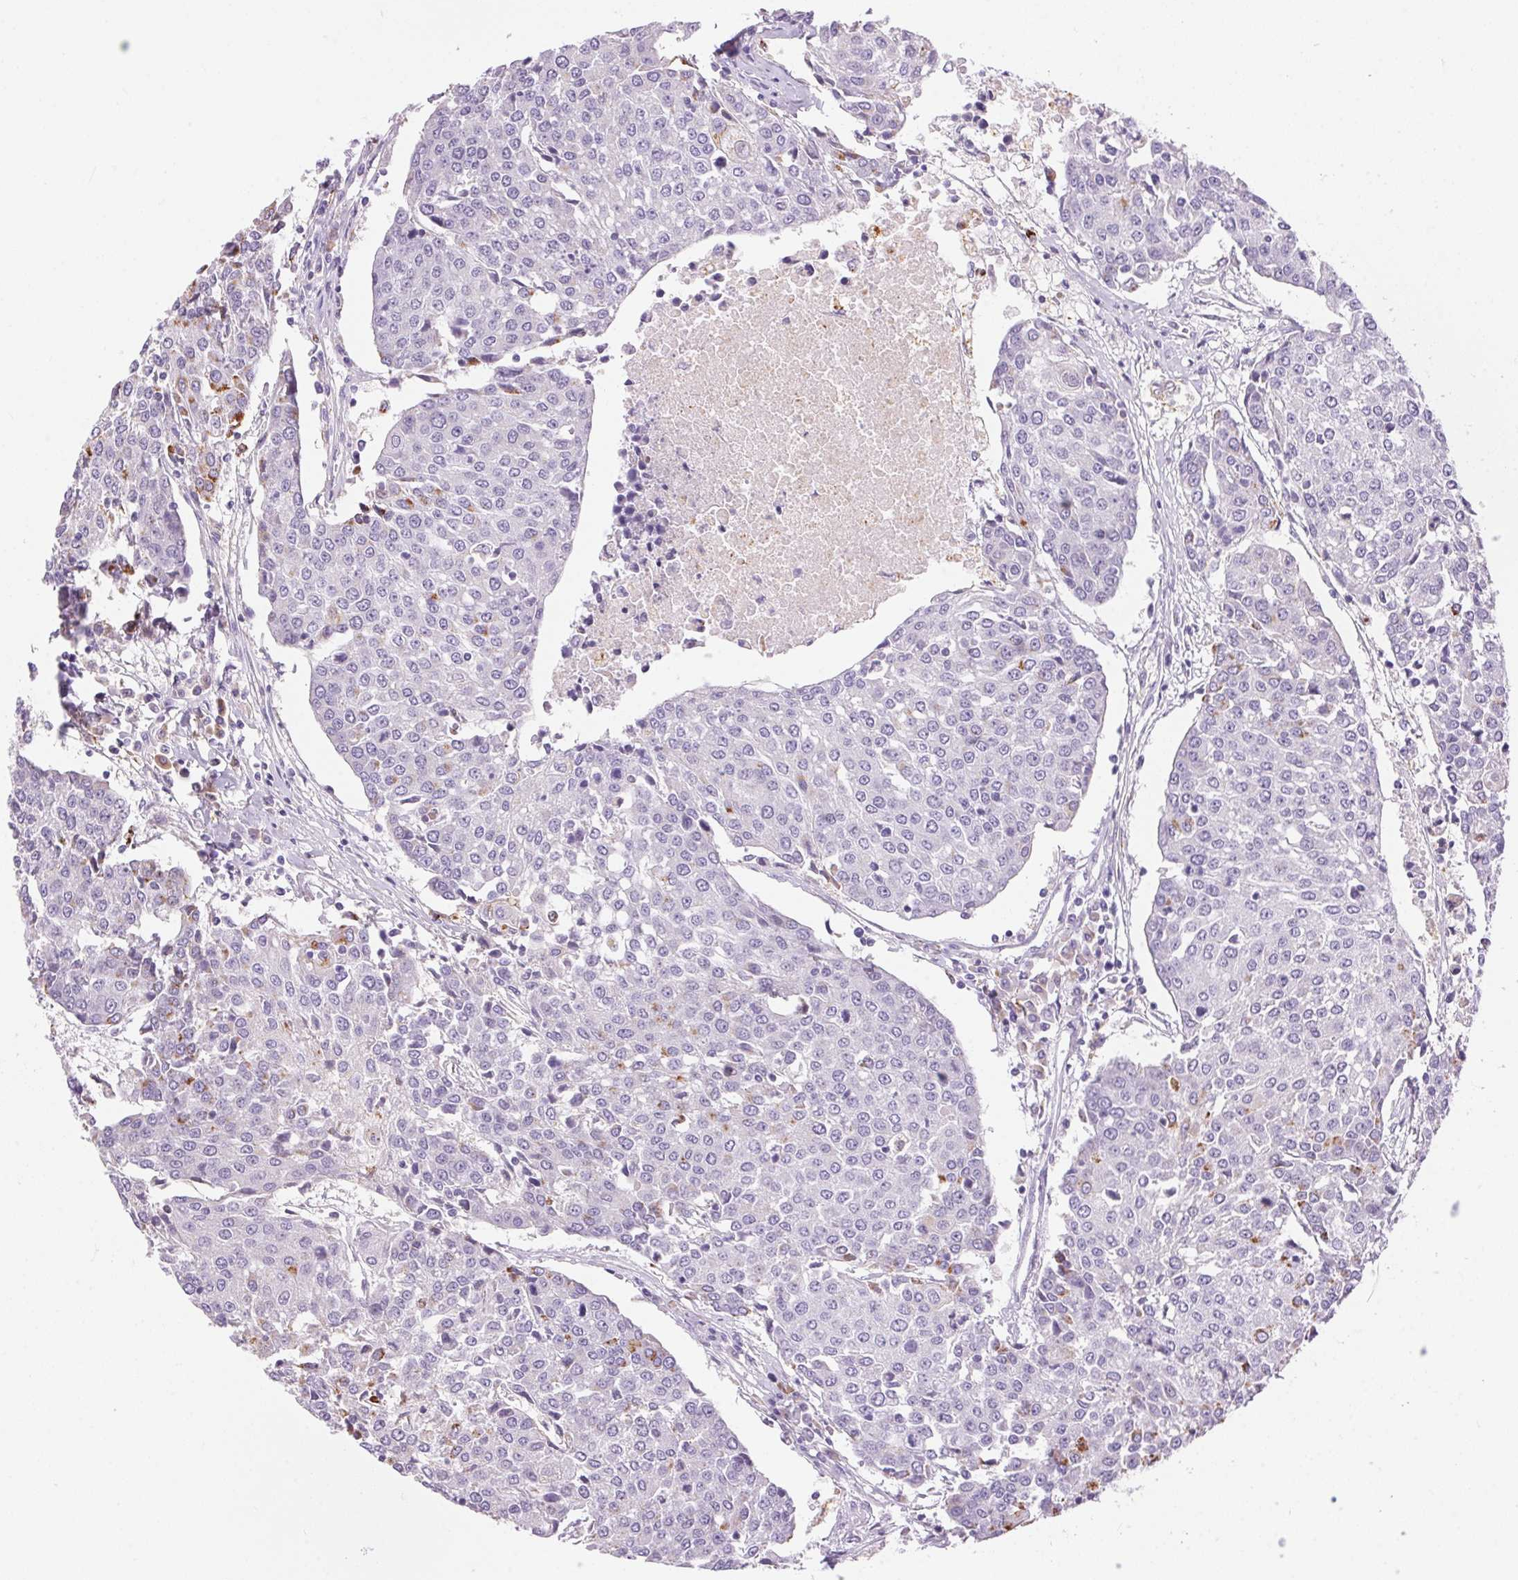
{"staining": {"intensity": "negative", "quantity": "none", "location": "none"}, "tissue": "urothelial cancer", "cell_type": "Tumor cells", "image_type": "cancer", "snomed": [{"axis": "morphology", "description": "Urothelial carcinoma, High grade"}, {"axis": "topography", "description": "Urinary bladder"}], "caption": "The micrograph exhibits no significant positivity in tumor cells of high-grade urothelial carcinoma. (IHC, brightfield microscopy, high magnification).", "gene": "PNLIPRP3", "patient": {"sex": "female", "age": 85}}